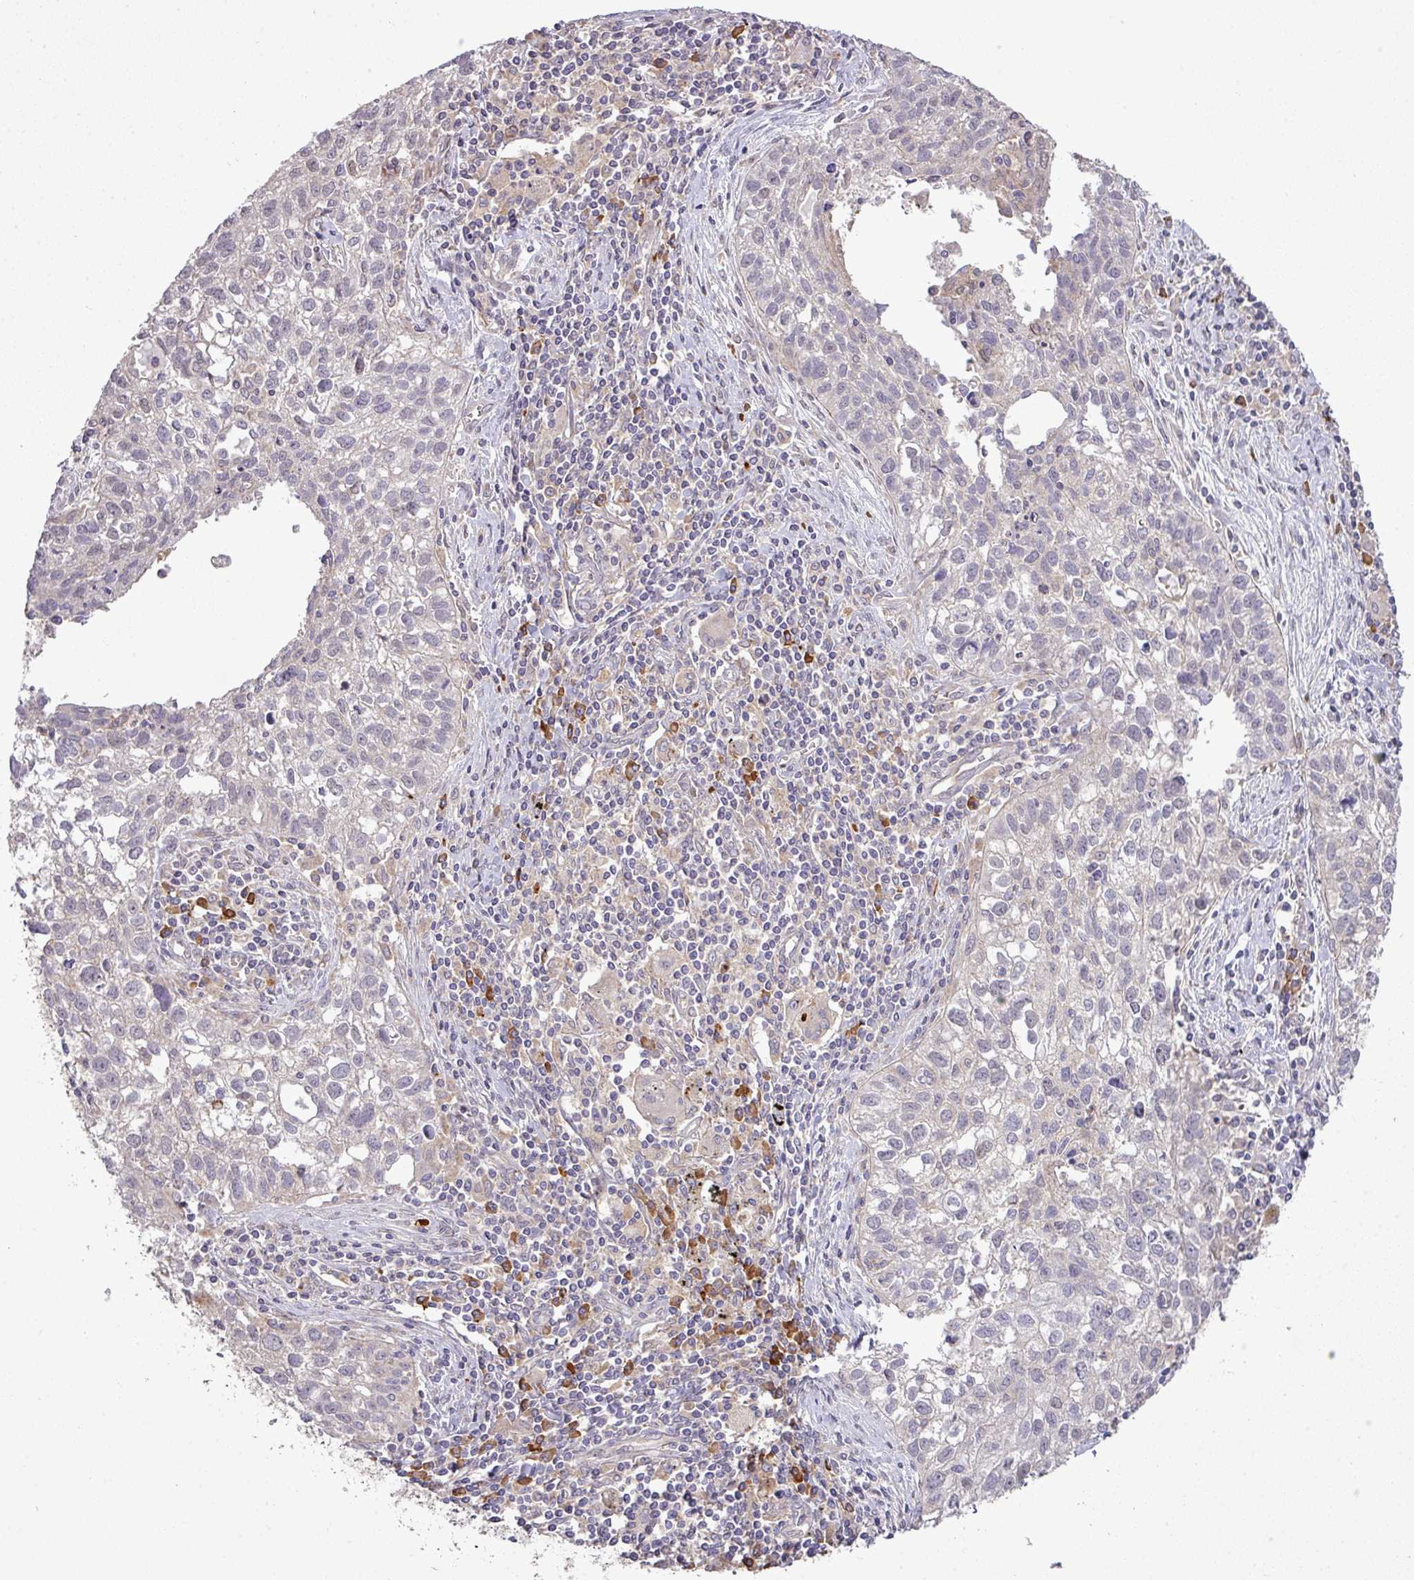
{"staining": {"intensity": "negative", "quantity": "none", "location": "none"}, "tissue": "lung cancer", "cell_type": "Tumor cells", "image_type": "cancer", "snomed": [{"axis": "morphology", "description": "Squamous cell carcinoma, NOS"}, {"axis": "topography", "description": "Lung"}], "caption": "A photomicrograph of squamous cell carcinoma (lung) stained for a protein shows no brown staining in tumor cells. (Stains: DAB IHC with hematoxylin counter stain, Microscopy: brightfield microscopy at high magnification).", "gene": "TPRA1", "patient": {"sex": "male", "age": 74}}